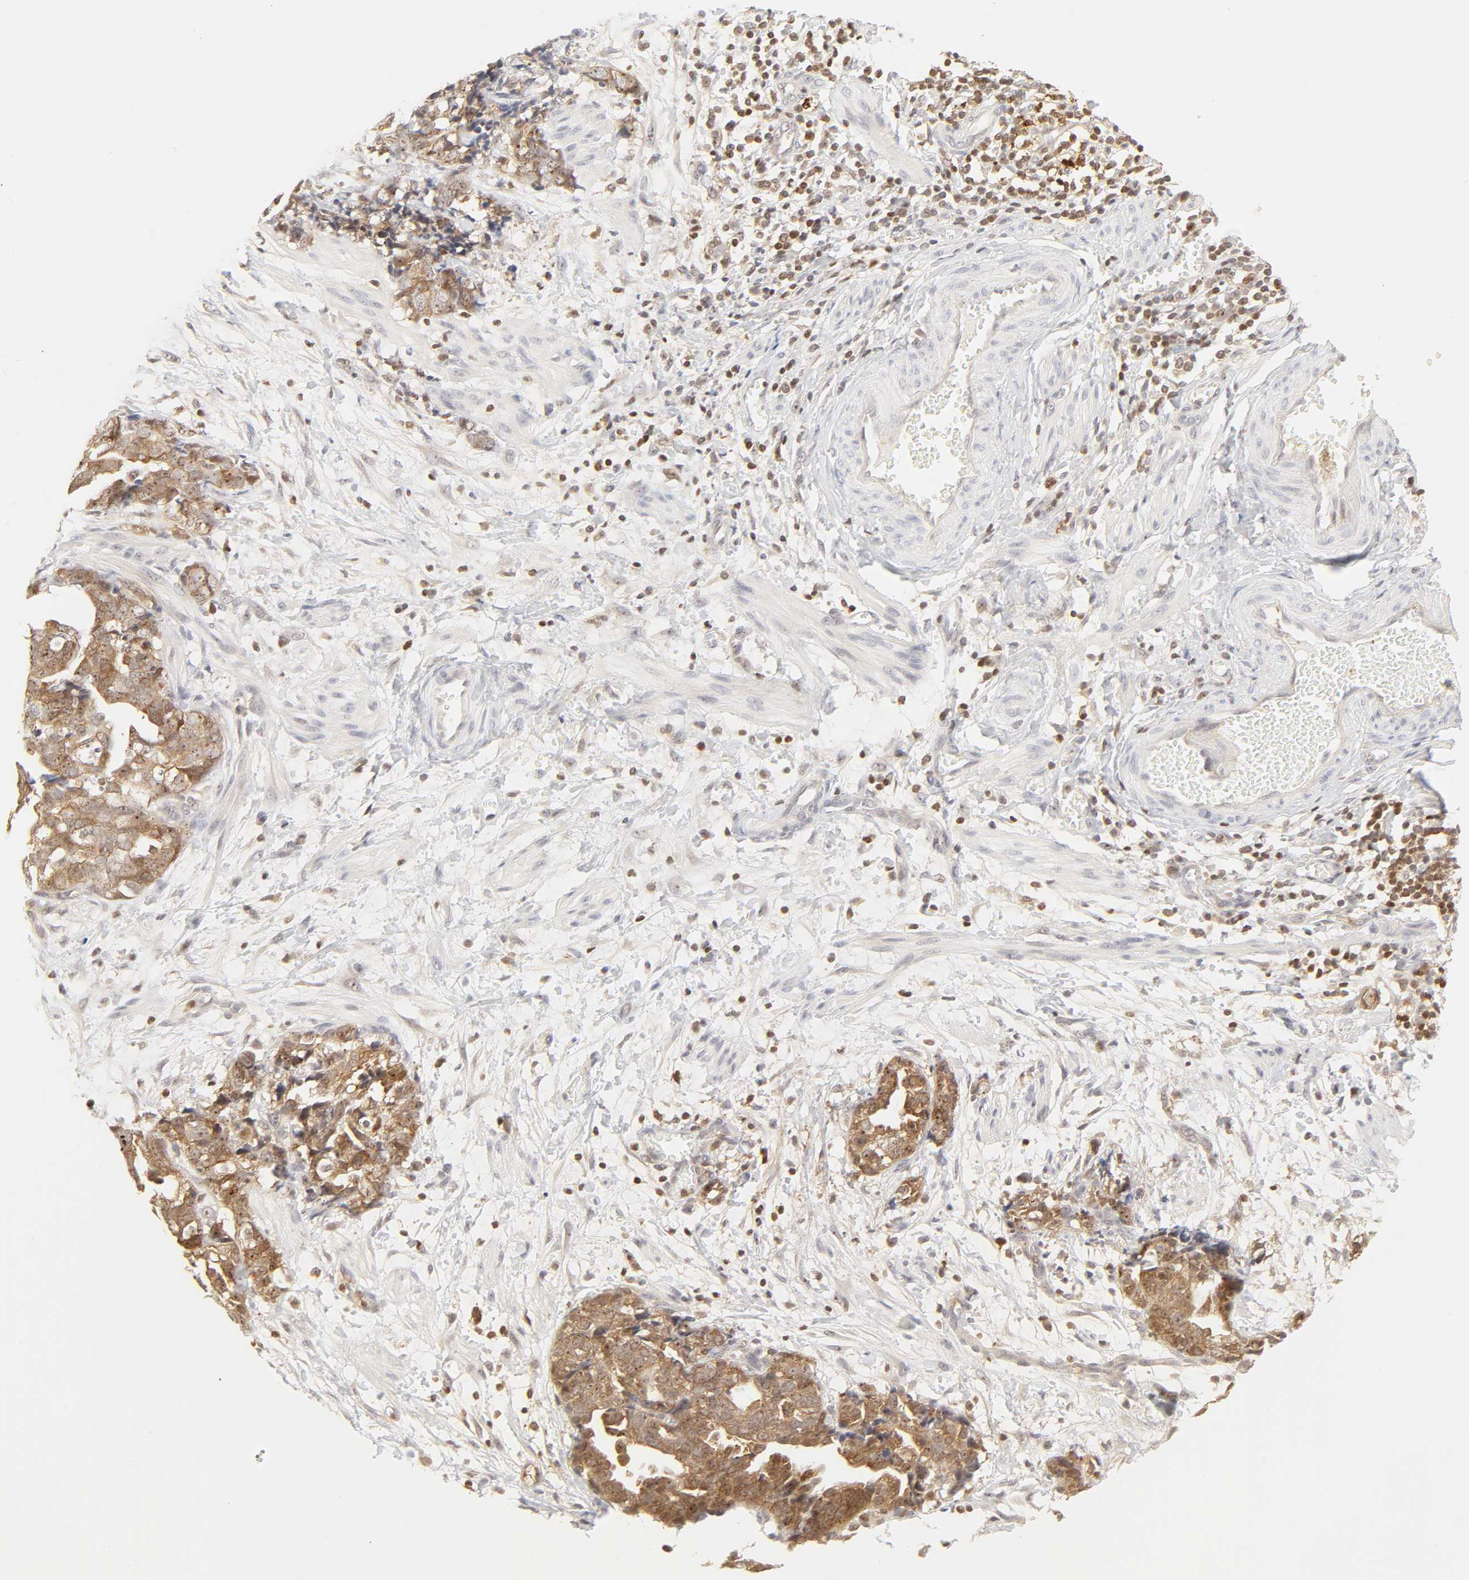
{"staining": {"intensity": "strong", "quantity": ">75%", "location": "cytoplasmic/membranous,nuclear"}, "tissue": "ovarian cancer", "cell_type": "Tumor cells", "image_type": "cancer", "snomed": [{"axis": "morphology", "description": "Normal tissue, NOS"}, {"axis": "morphology", "description": "Cystadenocarcinoma, serous, NOS"}, {"axis": "topography", "description": "Fallopian tube"}, {"axis": "topography", "description": "Ovary"}], "caption": "Protein expression by IHC demonstrates strong cytoplasmic/membranous and nuclear staining in approximately >75% of tumor cells in ovarian cancer.", "gene": "KIF2A", "patient": {"sex": "female", "age": 56}}